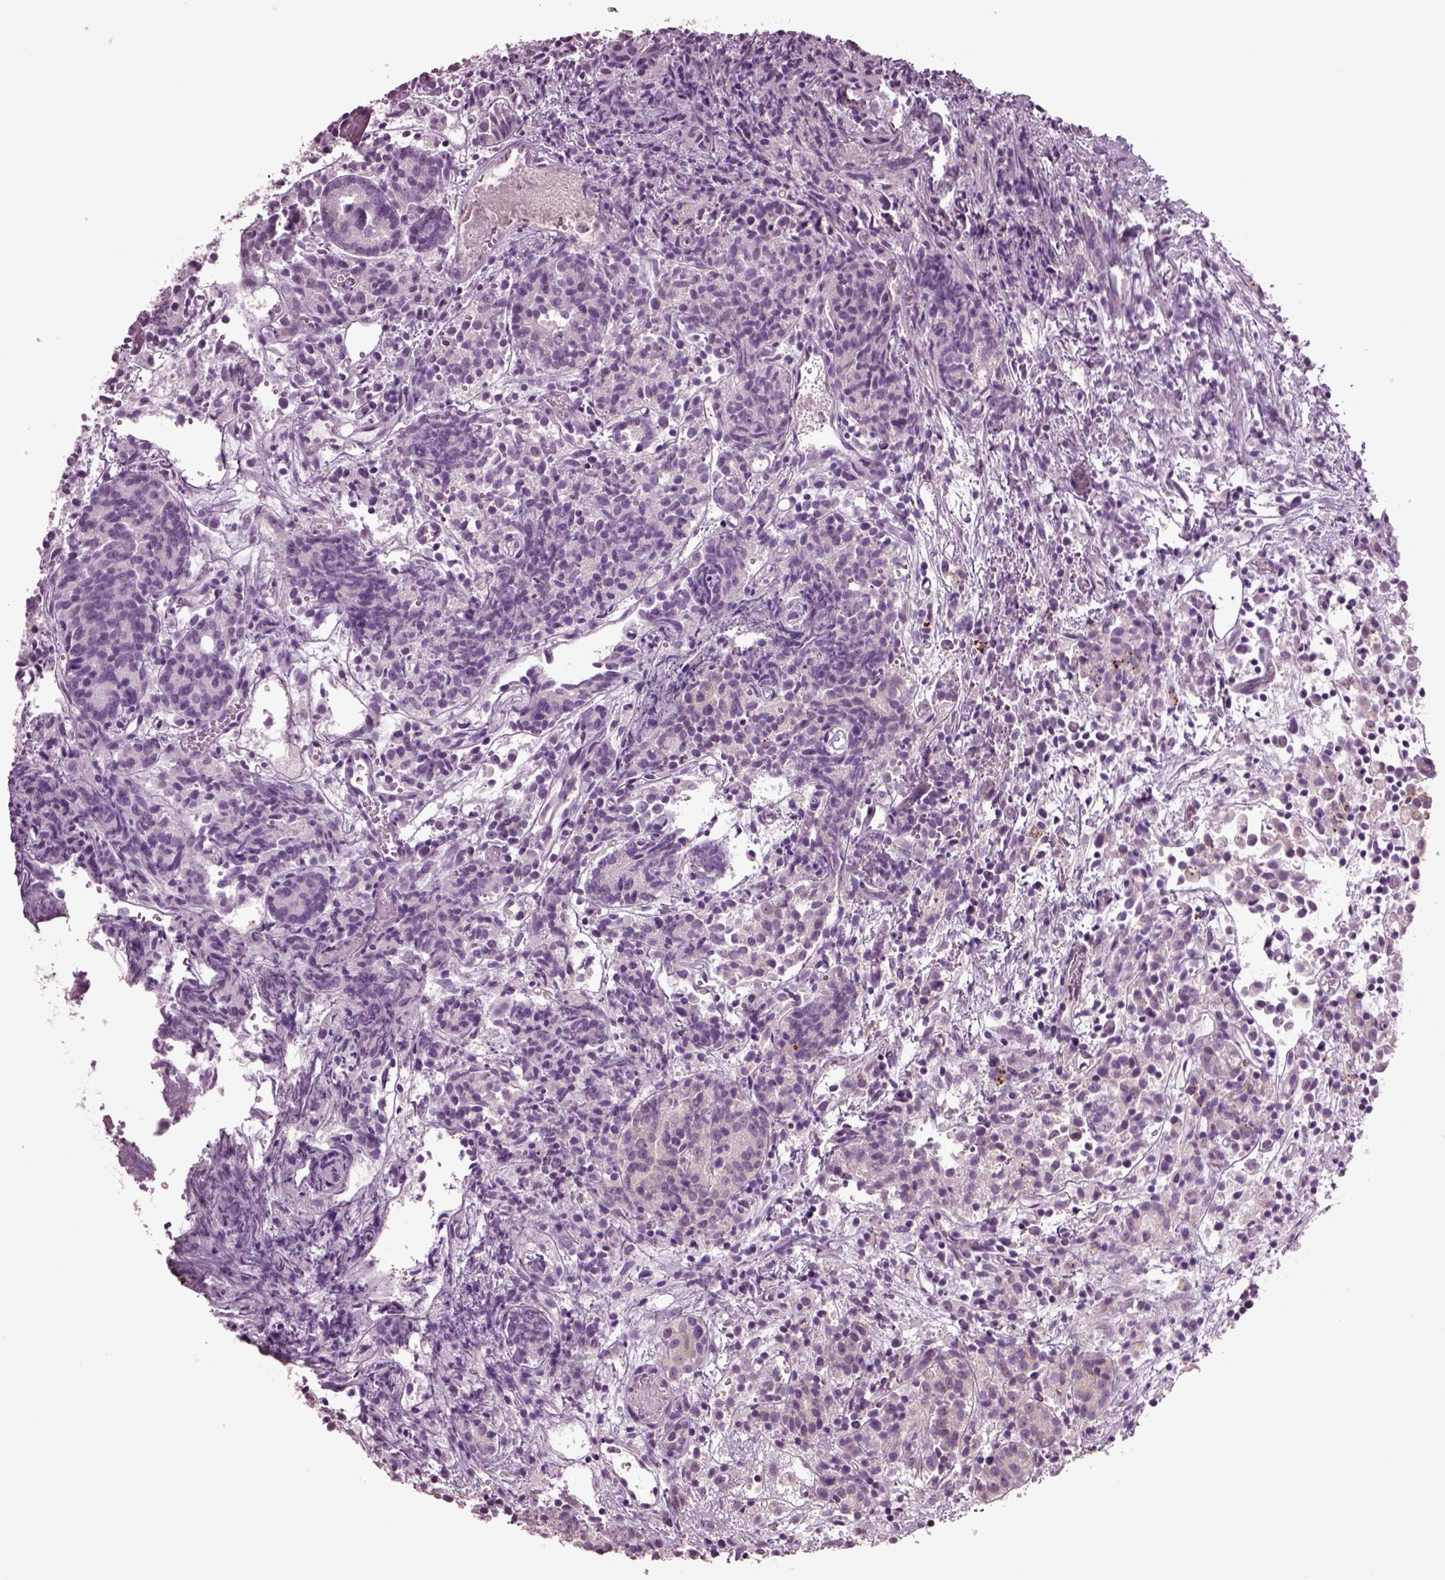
{"staining": {"intensity": "moderate", "quantity": "<25%", "location": "cytoplasmic/membranous"}, "tissue": "prostate cancer", "cell_type": "Tumor cells", "image_type": "cancer", "snomed": [{"axis": "morphology", "description": "Adenocarcinoma, High grade"}, {"axis": "topography", "description": "Prostate"}], "caption": "Brown immunohistochemical staining in prostate cancer (high-grade adenocarcinoma) reveals moderate cytoplasmic/membranous staining in about <25% of tumor cells.", "gene": "CLPSL1", "patient": {"sex": "male", "age": 53}}